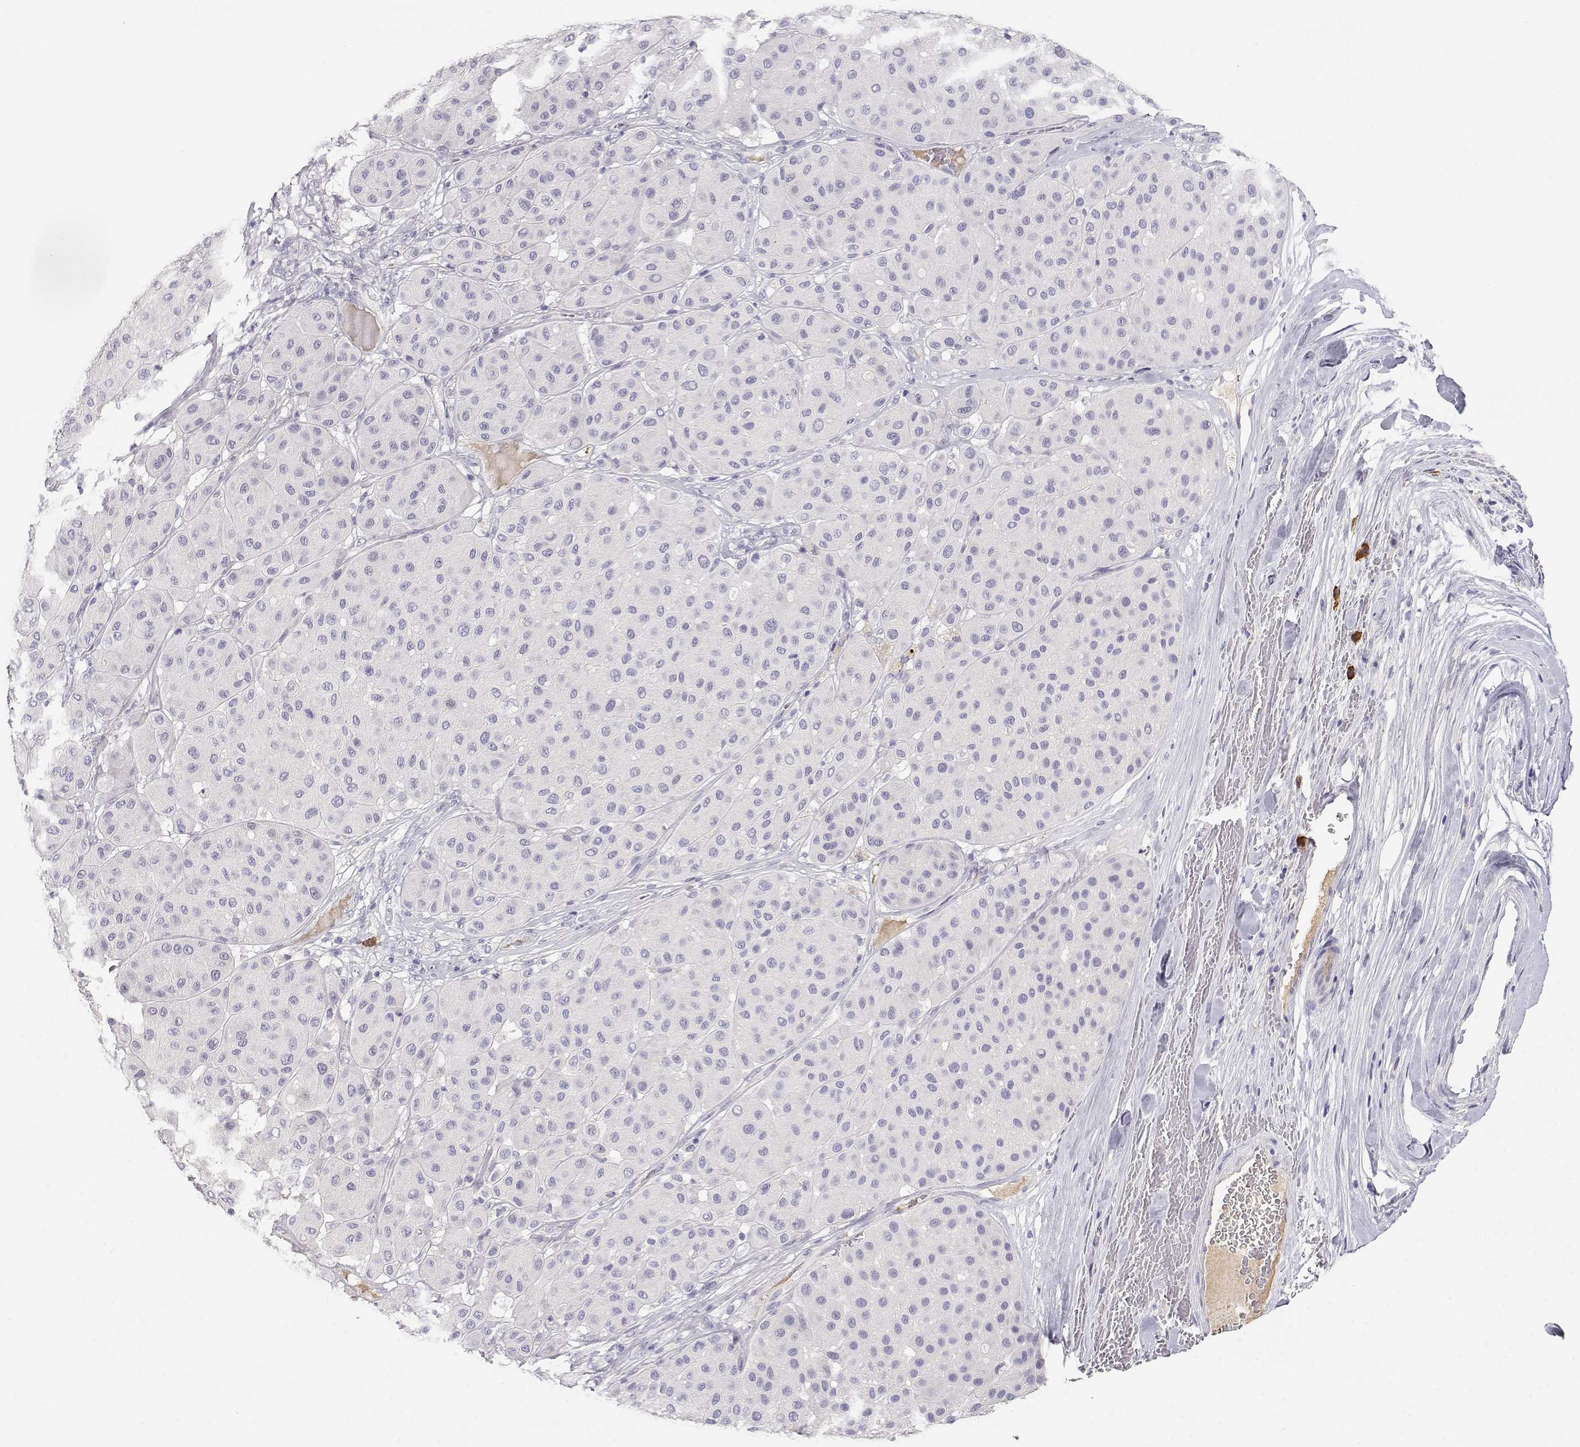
{"staining": {"intensity": "negative", "quantity": "none", "location": "none"}, "tissue": "melanoma", "cell_type": "Tumor cells", "image_type": "cancer", "snomed": [{"axis": "morphology", "description": "Malignant melanoma, Metastatic site"}, {"axis": "topography", "description": "Smooth muscle"}], "caption": "Human malignant melanoma (metastatic site) stained for a protein using immunohistochemistry (IHC) shows no staining in tumor cells.", "gene": "CDHR1", "patient": {"sex": "male", "age": 41}}